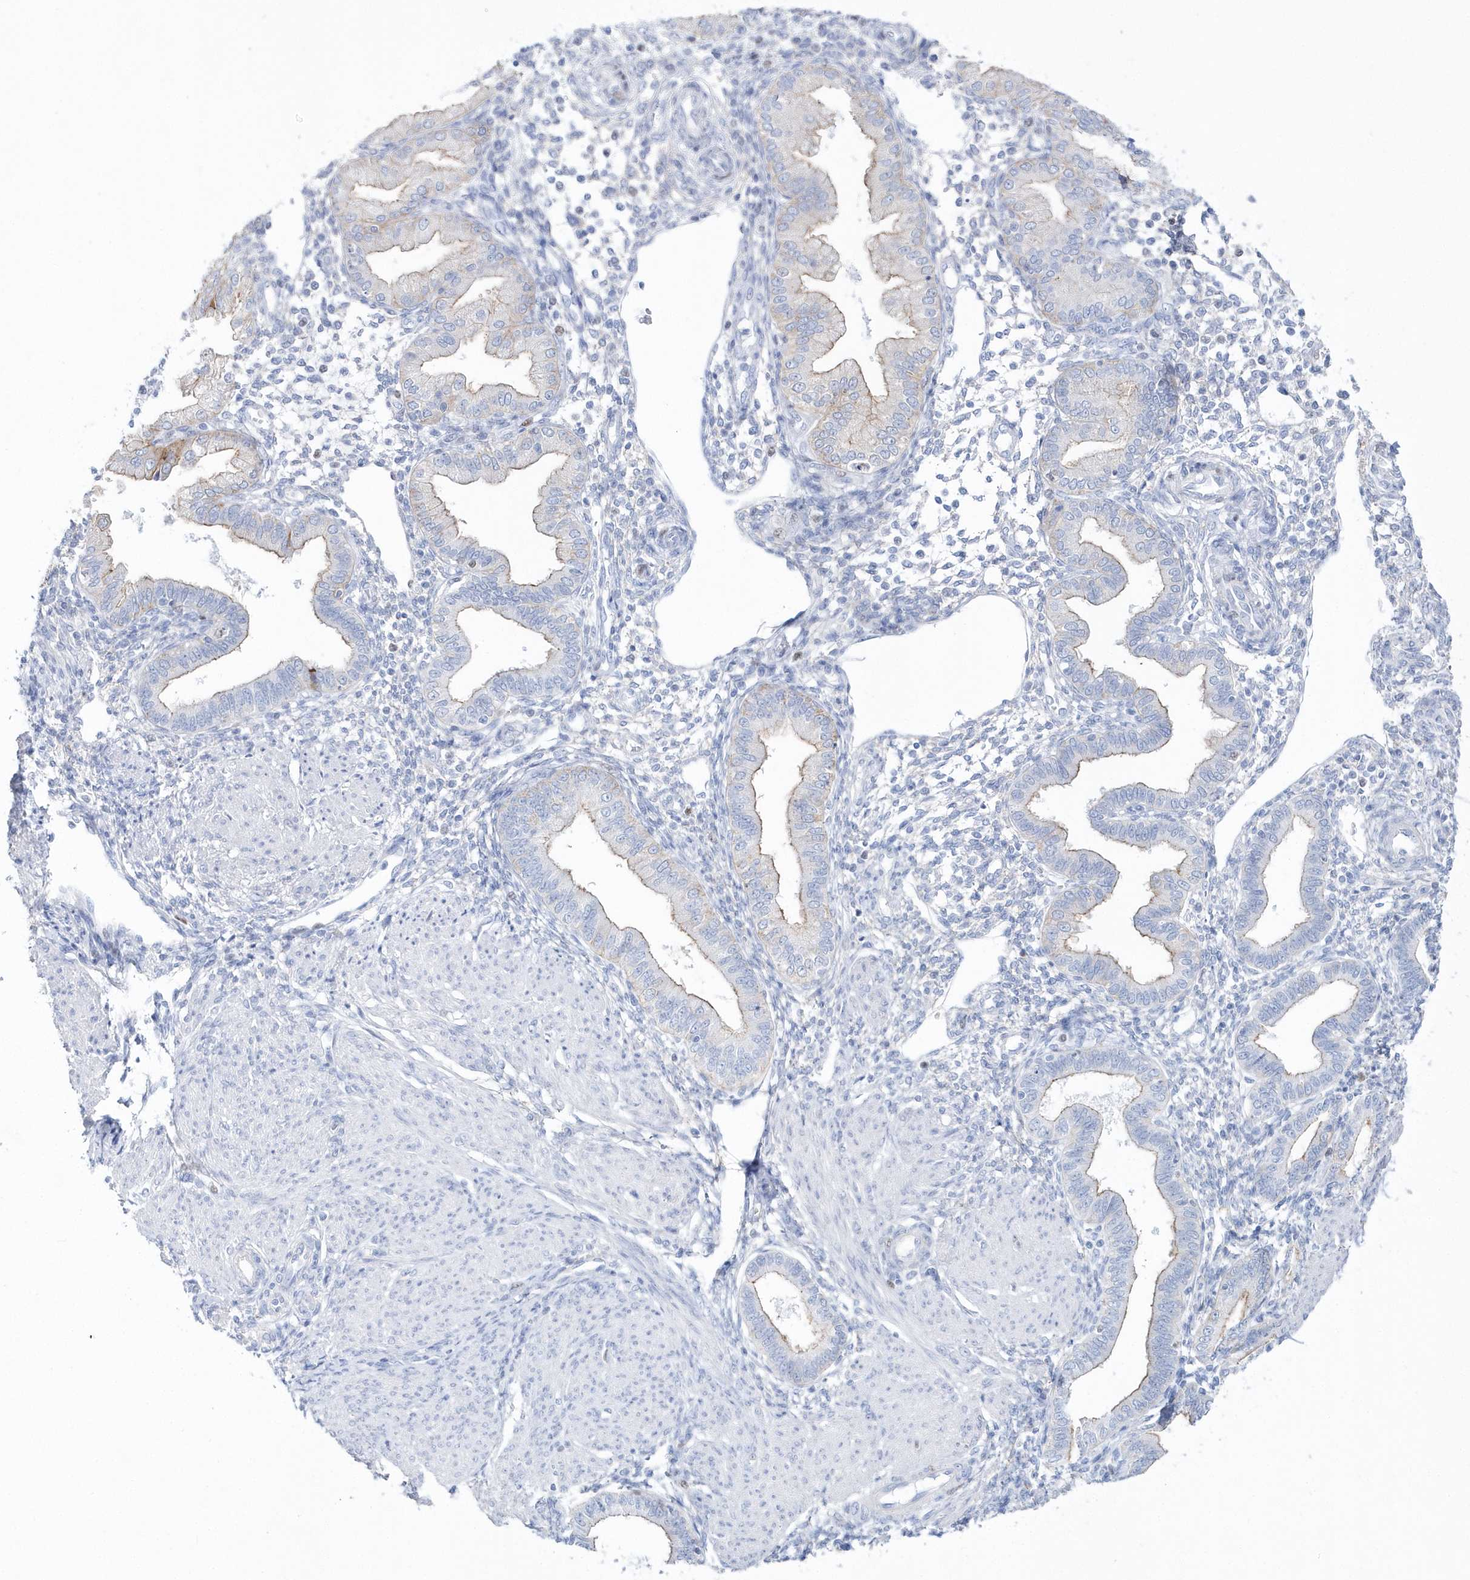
{"staining": {"intensity": "moderate", "quantity": "<25%", "location": "nuclear"}, "tissue": "endometrium", "cell_type": "Cells in endometrial stroma", "image_type": "normal", "snomed": [{"axis": "morphology", "description": "Normal tissue, NOS"}, {"axis": "topography", "description": "Endometrium"}], "caption": "This photomicrograph shows normal endometrium stained with immunohistochemistry (IHC) to label a protein in brown. The nuclear of cells in endometrial stroma show moderate positivity for the protein. Nuclei are counter-stained blue.", "gene": "TMCO6", "patient": {"sex": "female", "age": 53}}